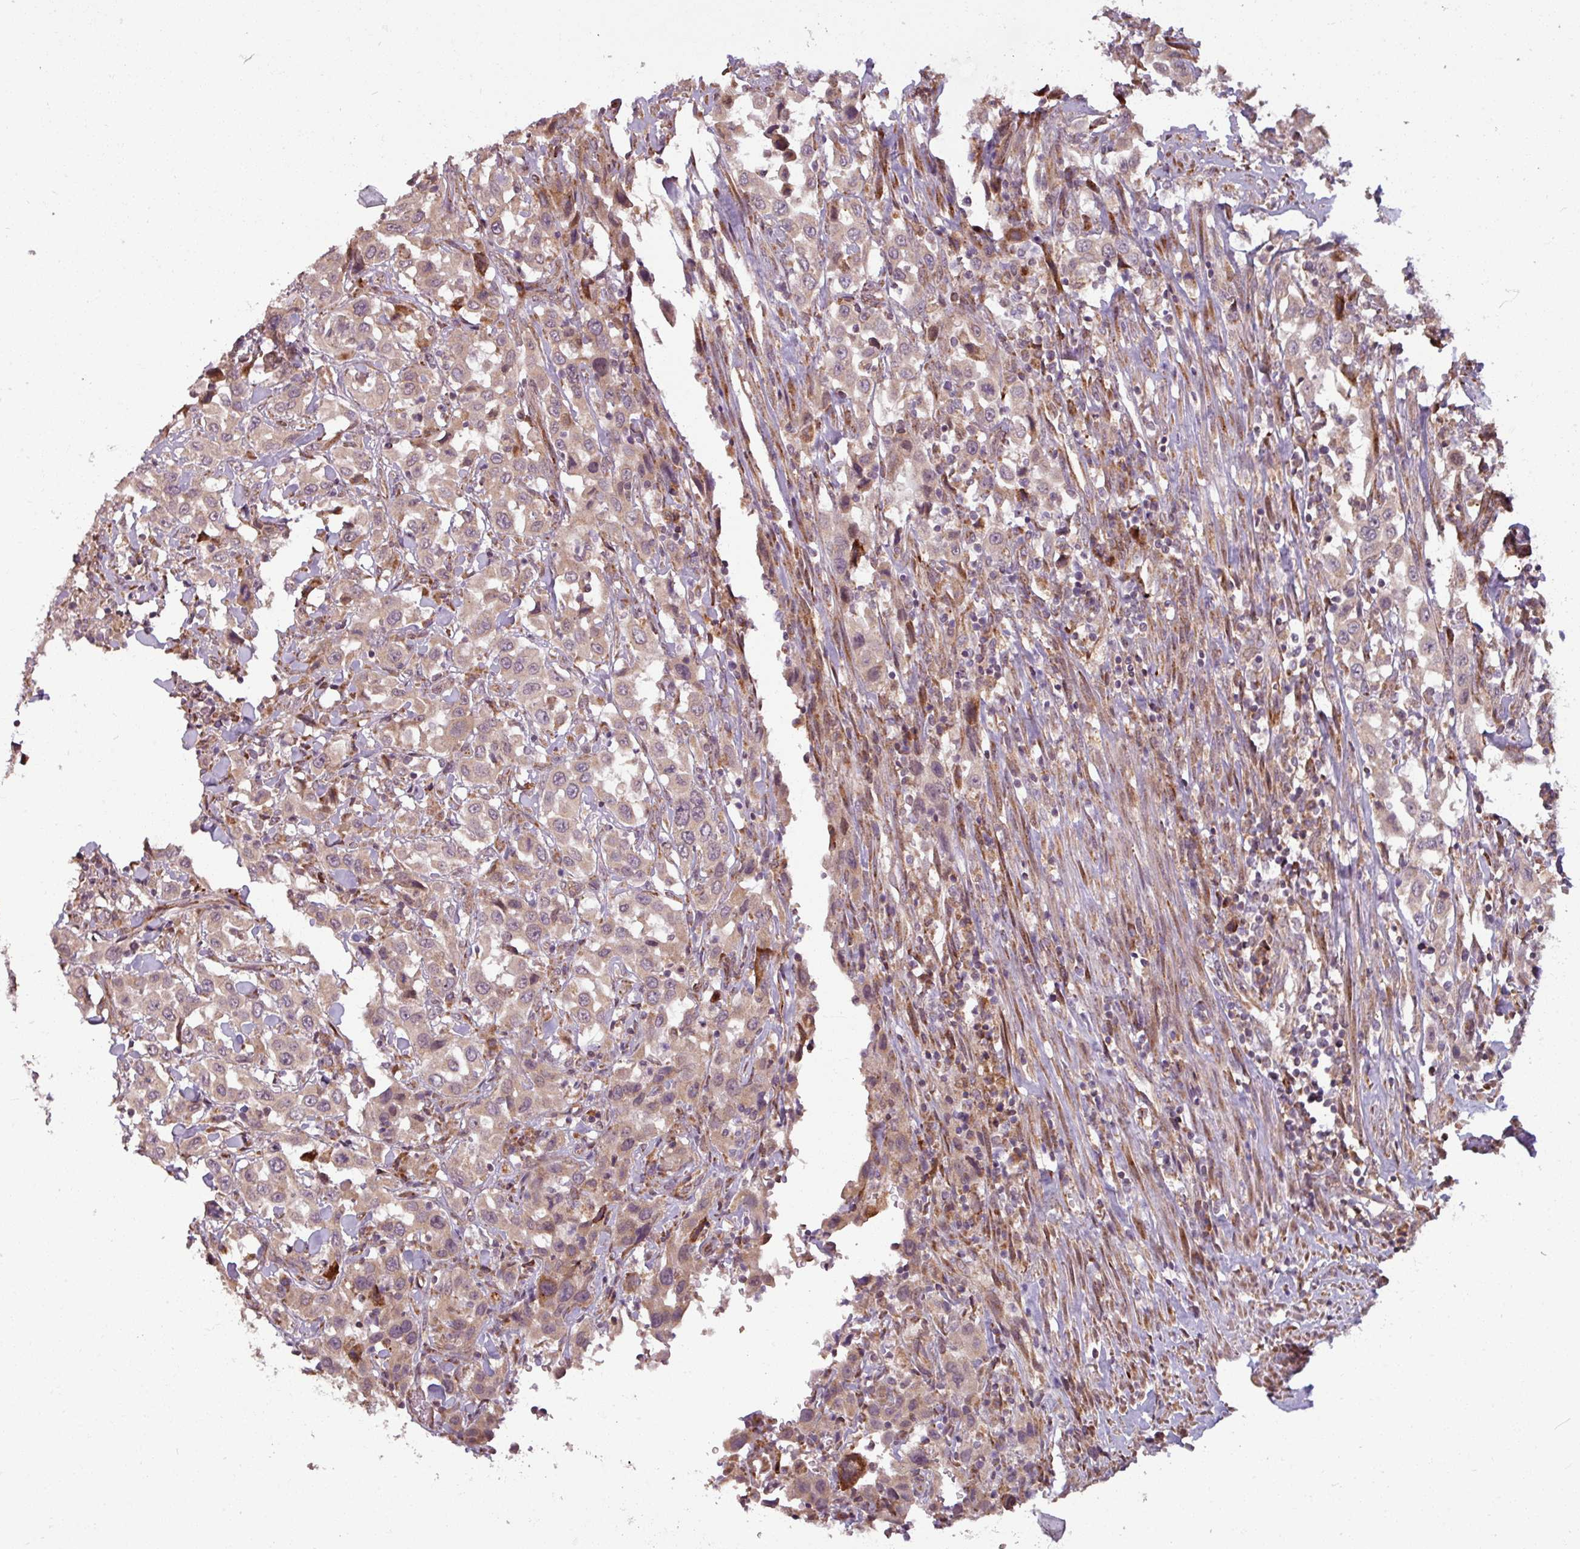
{"staining": {"intensity": "weak", "quantity": ">75%", "location": "cytoplasmic/membranous"}, "tissue": "urothelial cancer", "cell_type": "Tumor cells", "image_type": "cancer", "snomed": [{"axis": "morphology", "description": "Urothelial carcinoma, High grade"}, {"axis": "topography", "description": "Urinary bladder"}], "caption": "DAB immunohistochemical staining of human urothelial carcinoma (high-grade) shows weak cytoplasmic/membranous protein positivity in approximately >75% of tumor cells. (IHC, brightfield microscopy, high magnification).", "gene": "MAGT1", "patient": {"sex": "male", "age": 61}}